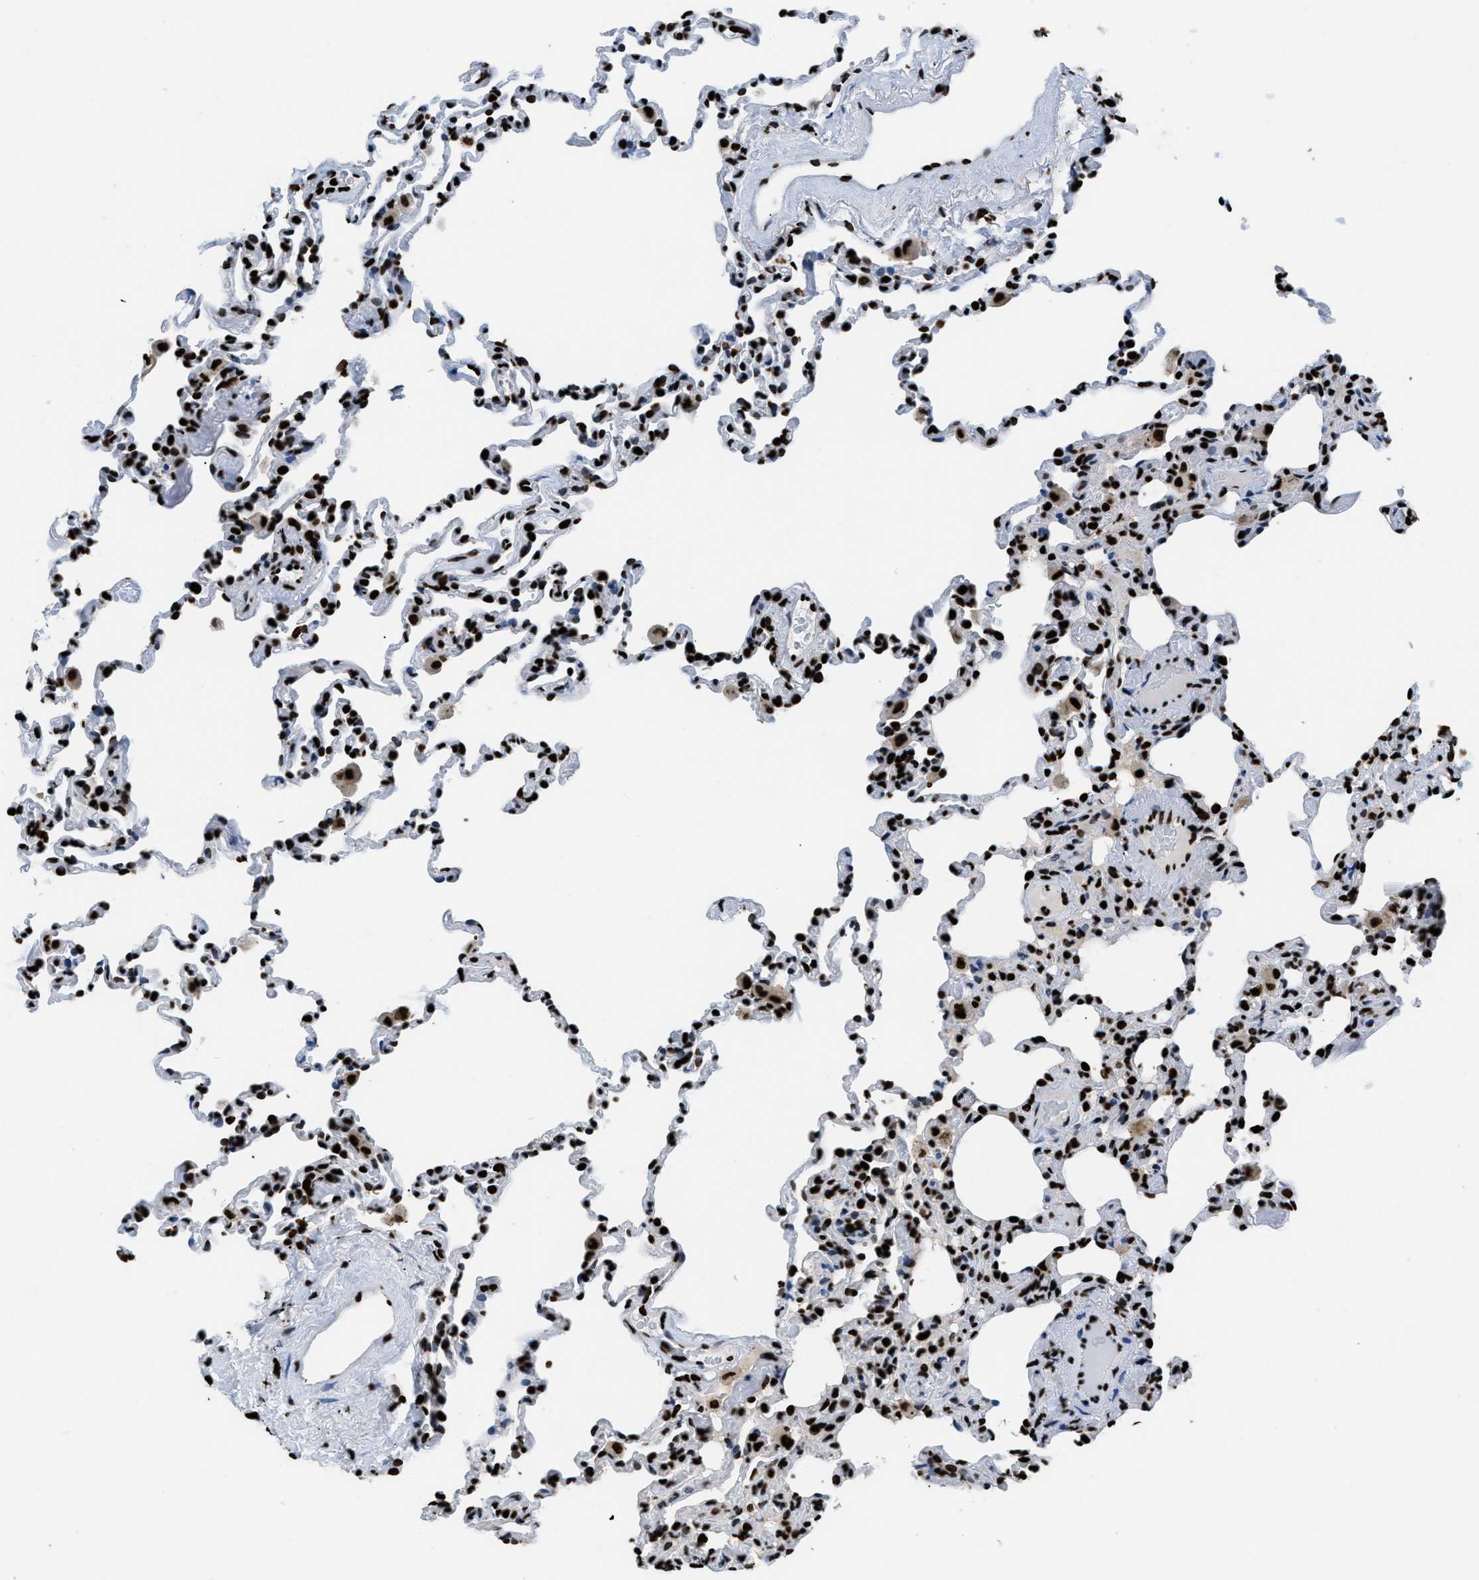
{"staining": {"intensity": "strong", "quantity": ">75%", "location": "nuclear"}, "tissue": "lung", "cell_type": "Alveolar cells", "image_type": "normal", "snomed": [{"axis": "morphology", "description": "Normal tissue, NOS"}, {"axis": "topography", "description": "Lung"}], "caption": "Protein expression analysis of normal lung demonstrates strong nuclear expression in about >75% of alveolar cells.", "gene": "HNRNPM", "patient": {"sex": "male", "age": 59}}